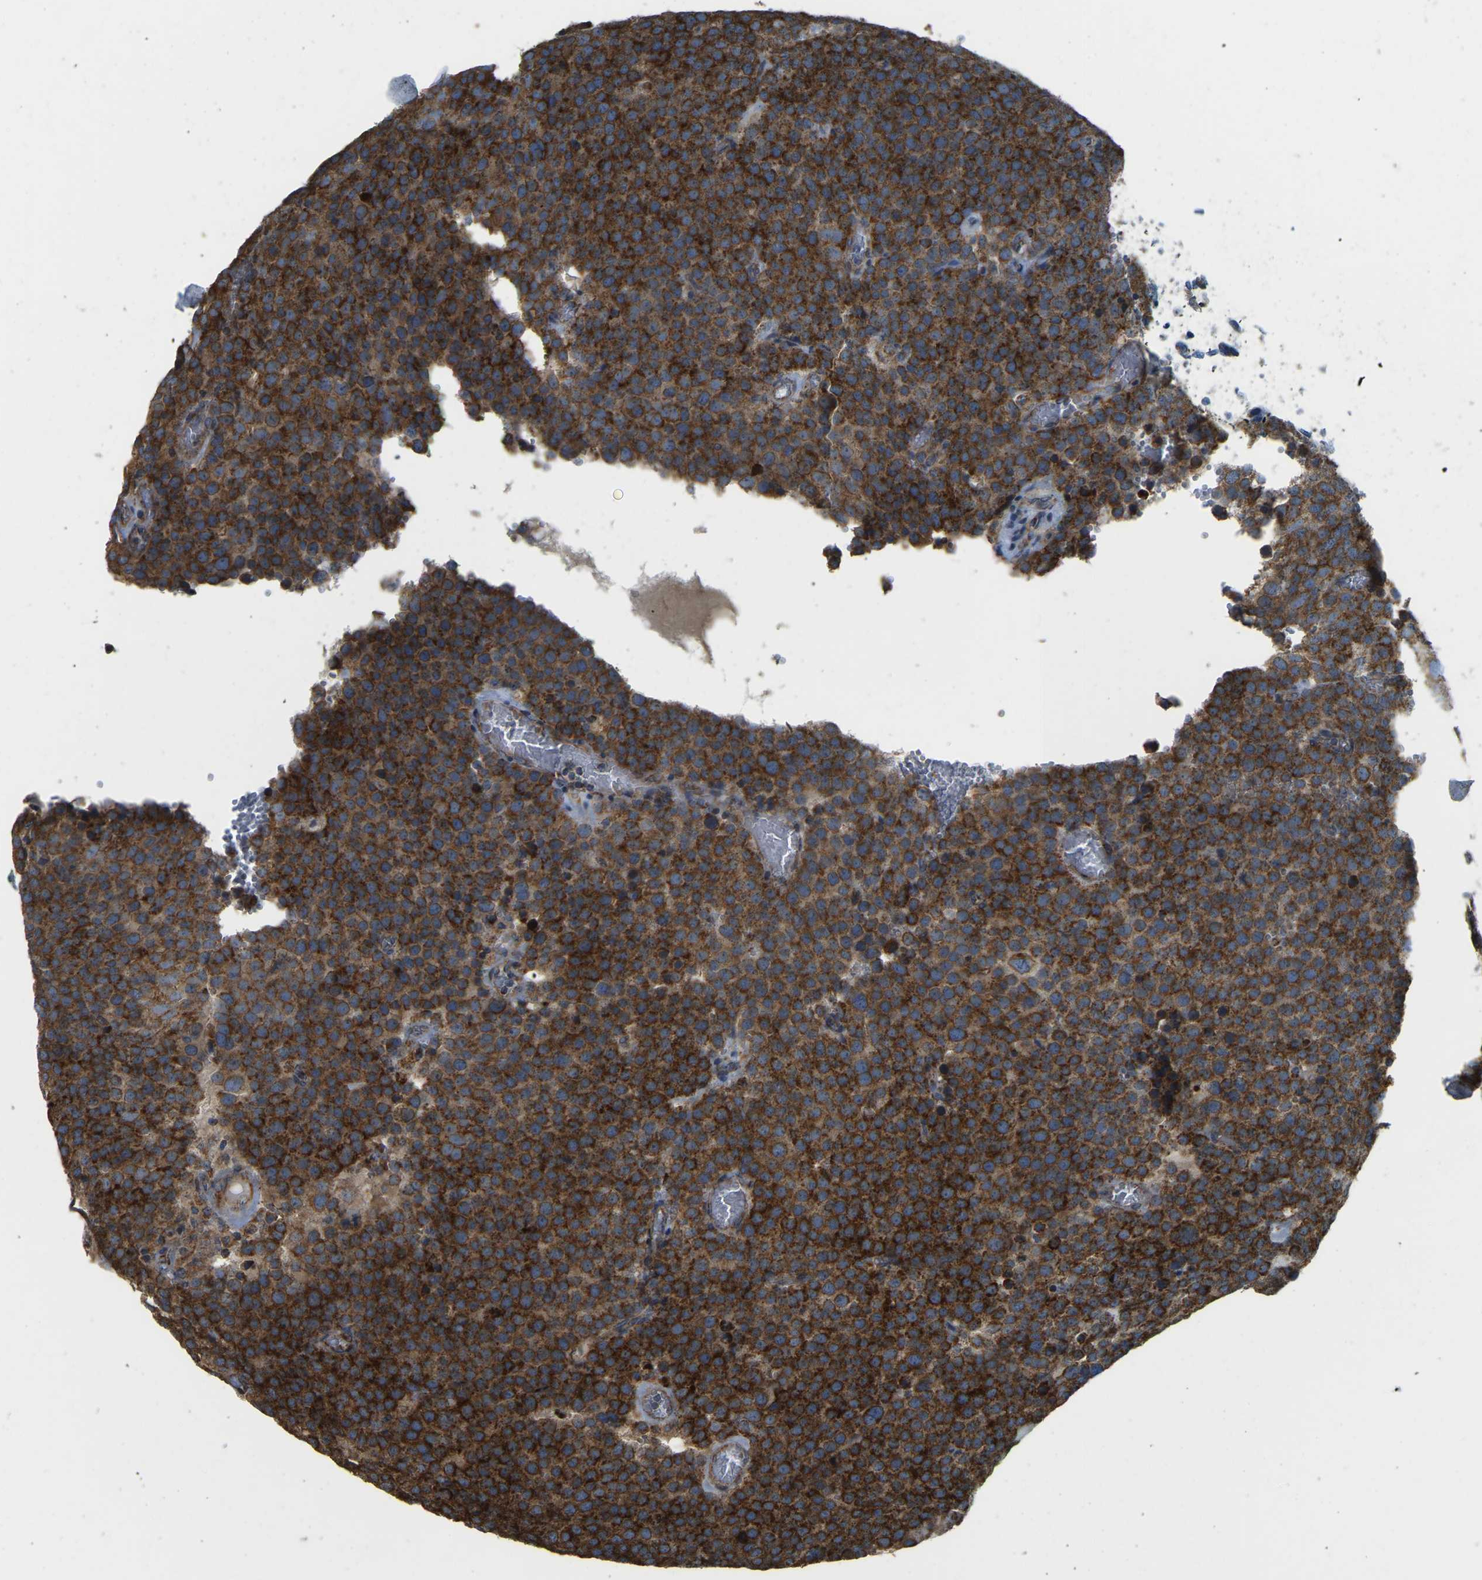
{"staining": {"intensity": "strong", "quantity": ">75%", "location": "cytoplasmic/membranous"}, "tissue": "testis cancer", "cell_type": "Tumor cells", "image_type": "cancer", "snomed": [{"axis": "morphology", "description": "Normal tissue, NOS"}, {"axis": "morphology", "description": "Seminoma, NOS"}, {"axis": "topography", "description": "Testis"}], "caption": "A high-resolution photomicrograph shows IHC staining of testis cancer, which demonstrates strong cytoplasmic/membranous positivity in approximately >75% of tumor cells.", "gene": "PSMD7", "patient": {"sex": "male", "age": 71}}